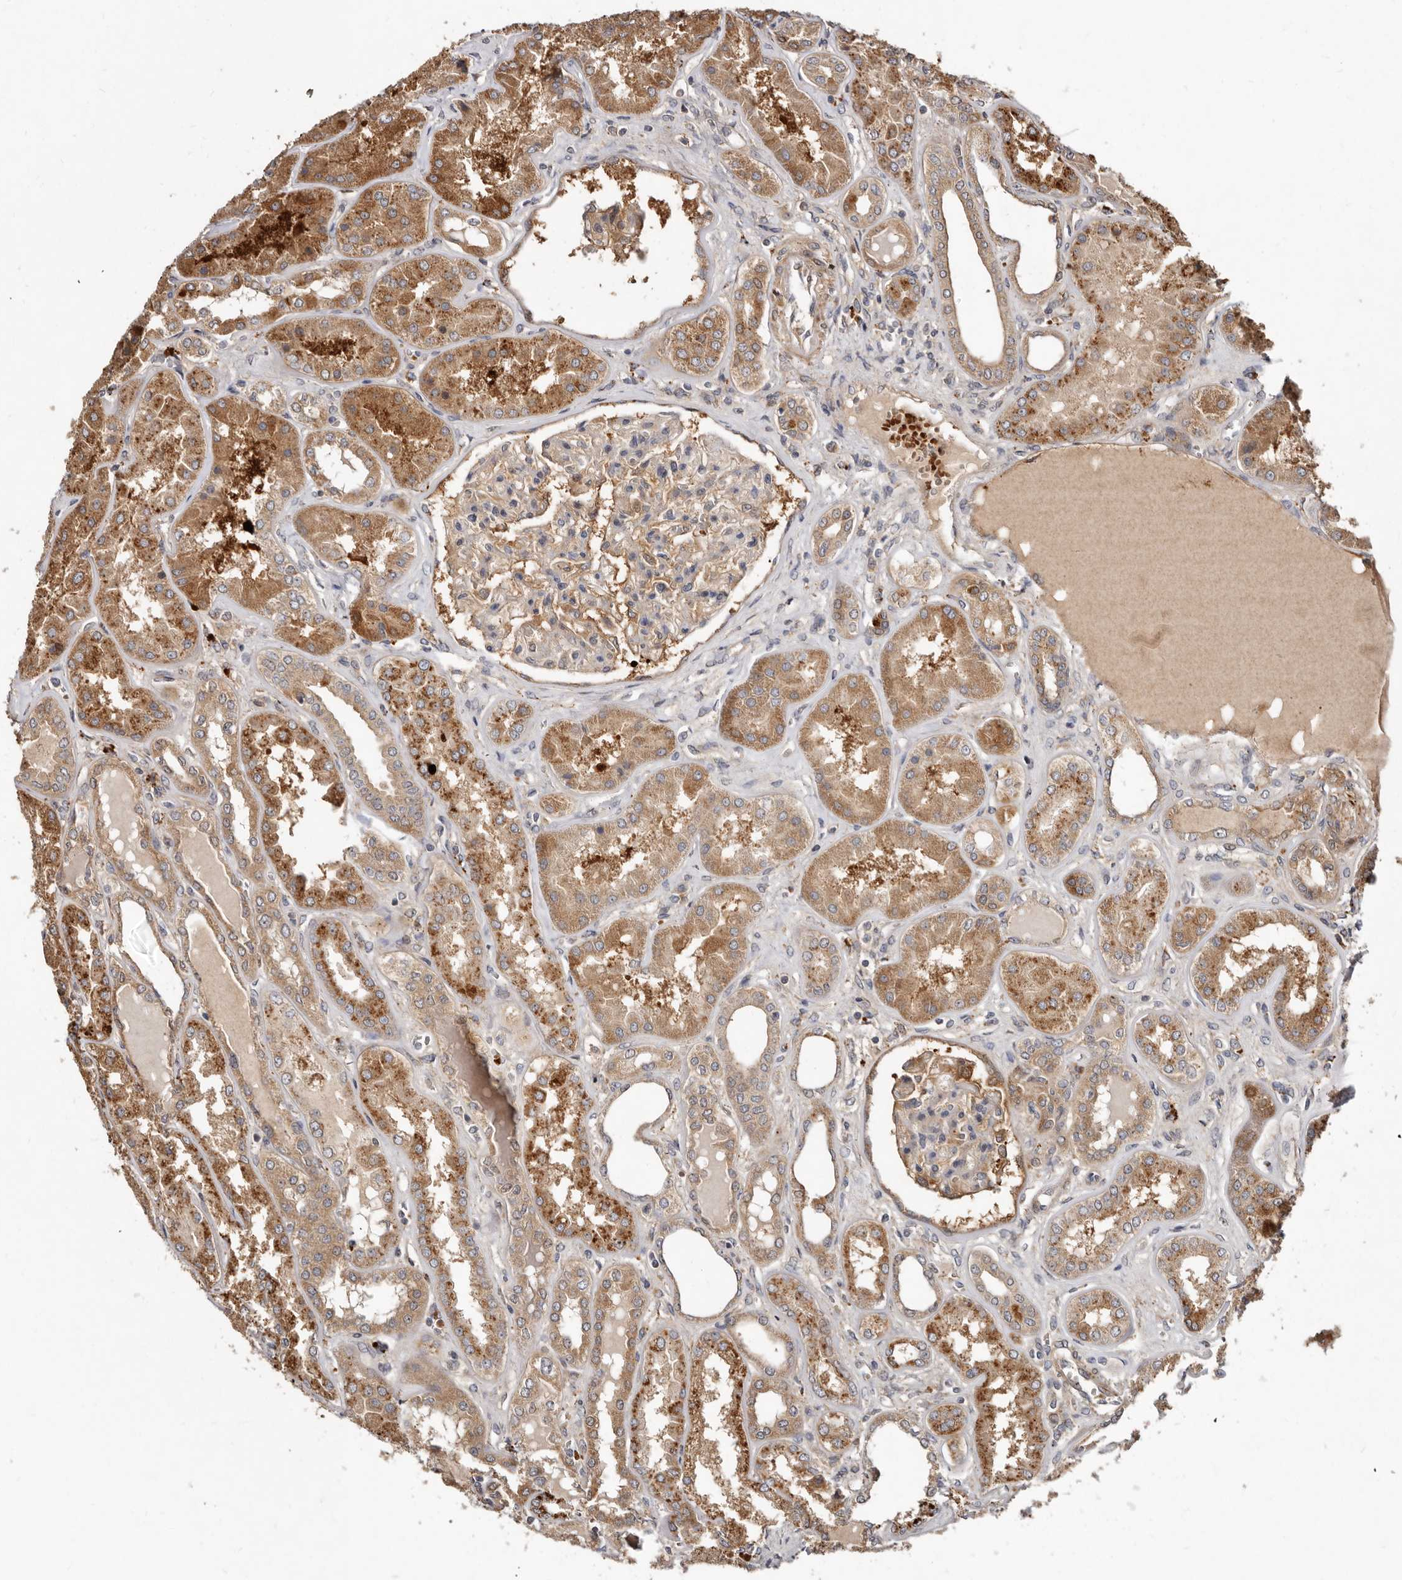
{"staining": {"intensity": "moderate", "quantity": "25%-75%", "location": "cytoplasmic/membranous"}, "tissue": "kidney", "cell_type": "Cells in glomeruli", "image_type": "normal", "snomed": [{"axis": "morphology", "description": "Normal tissue, NOS"}, {"axis": "topography", "description": "Kidney"}], "caption": "The image shows staining of benign kidney, revealing moderate cytoplasmic/membranous protein positivity (brown color) within cells in glomeruli.", "gene": "GOT1L1", "patient": {"sex": "female", "age": 56}}